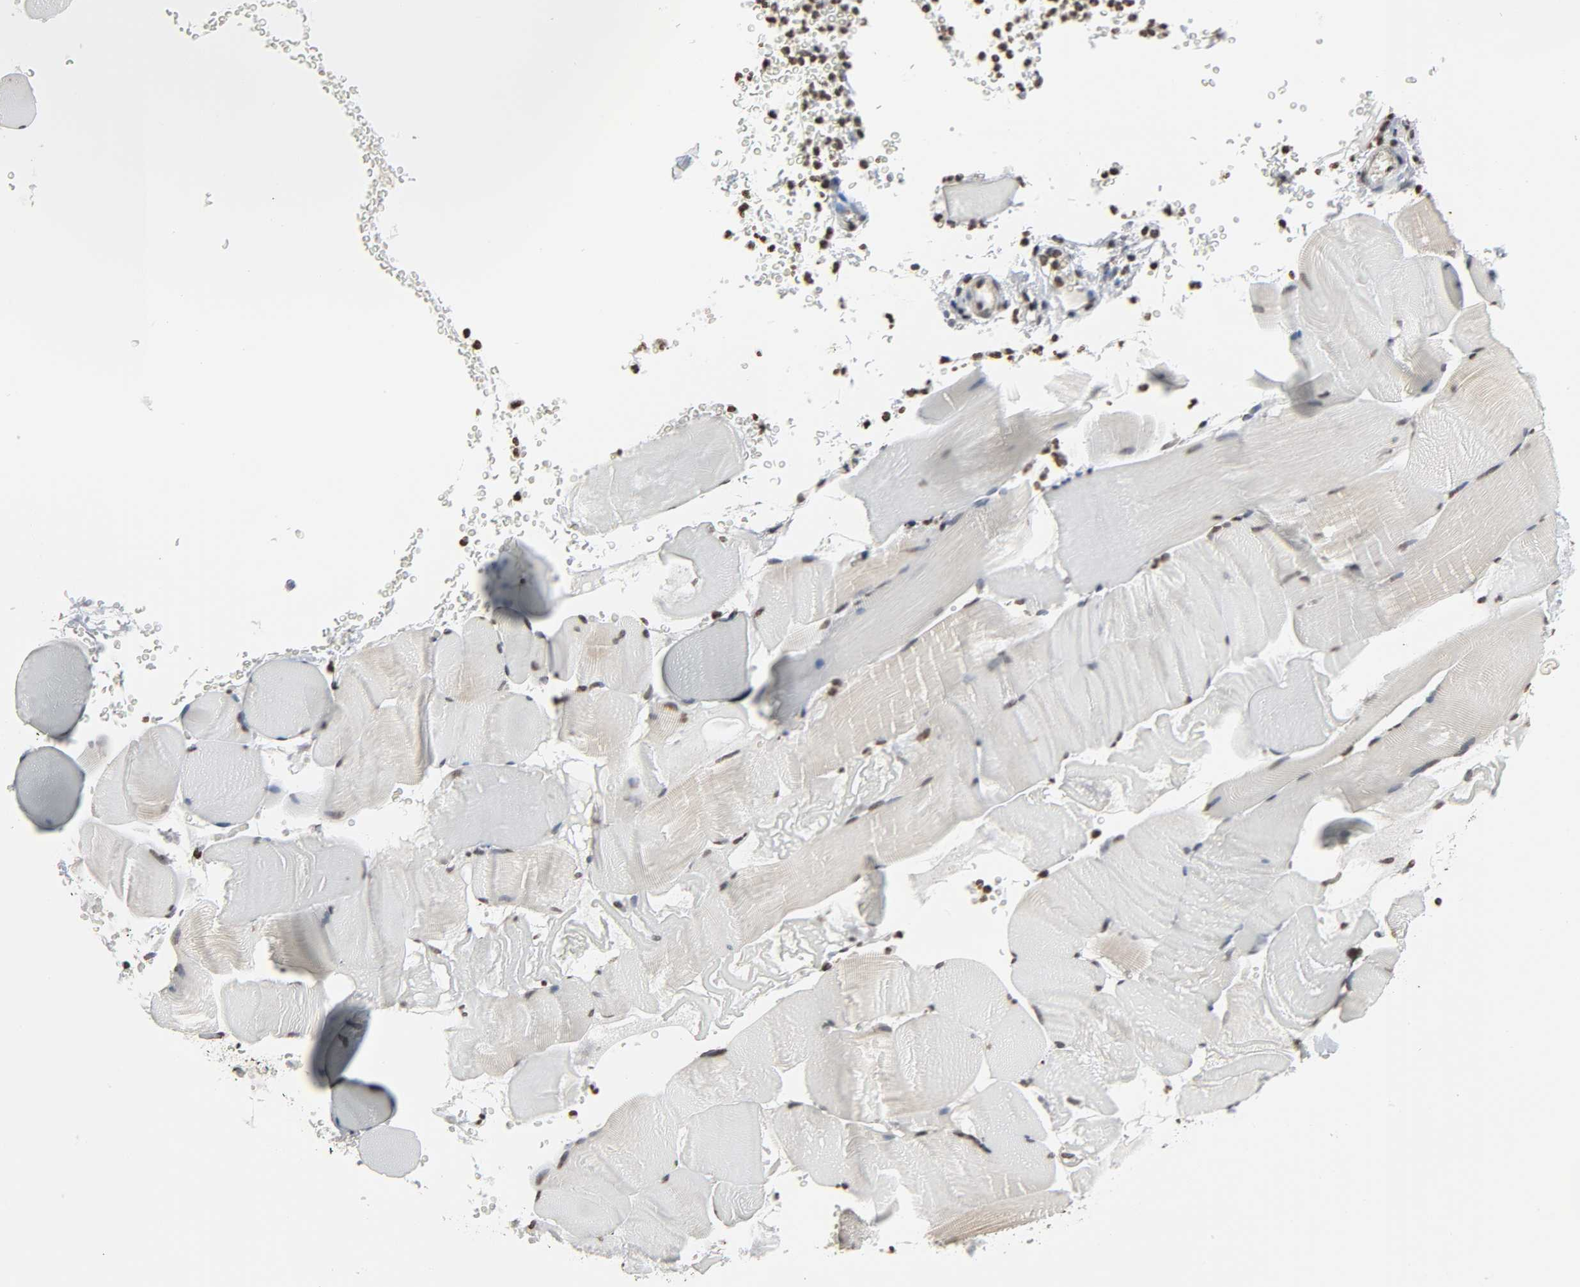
{"staining": {"intensity": "weak", "quantity": ">75%", "location": "nuclear"}, "tissue": "skeletal muscle", "cell_type": "Myocytes", "image_type": "normal", "snomed": [{"axis": "morphology", "description": "Normal tissue, NOS"}, {"axis": "topography", "description": "Skeletal muscle"}], "caption": "Weak nuclear expression for a protein is identified in approximately >75% of myocytes of normal skeletal muscle using immunohistochemistry (IHC).", "gene": "ELAVL1", "patient": {"sex": "male", "age": 62}}